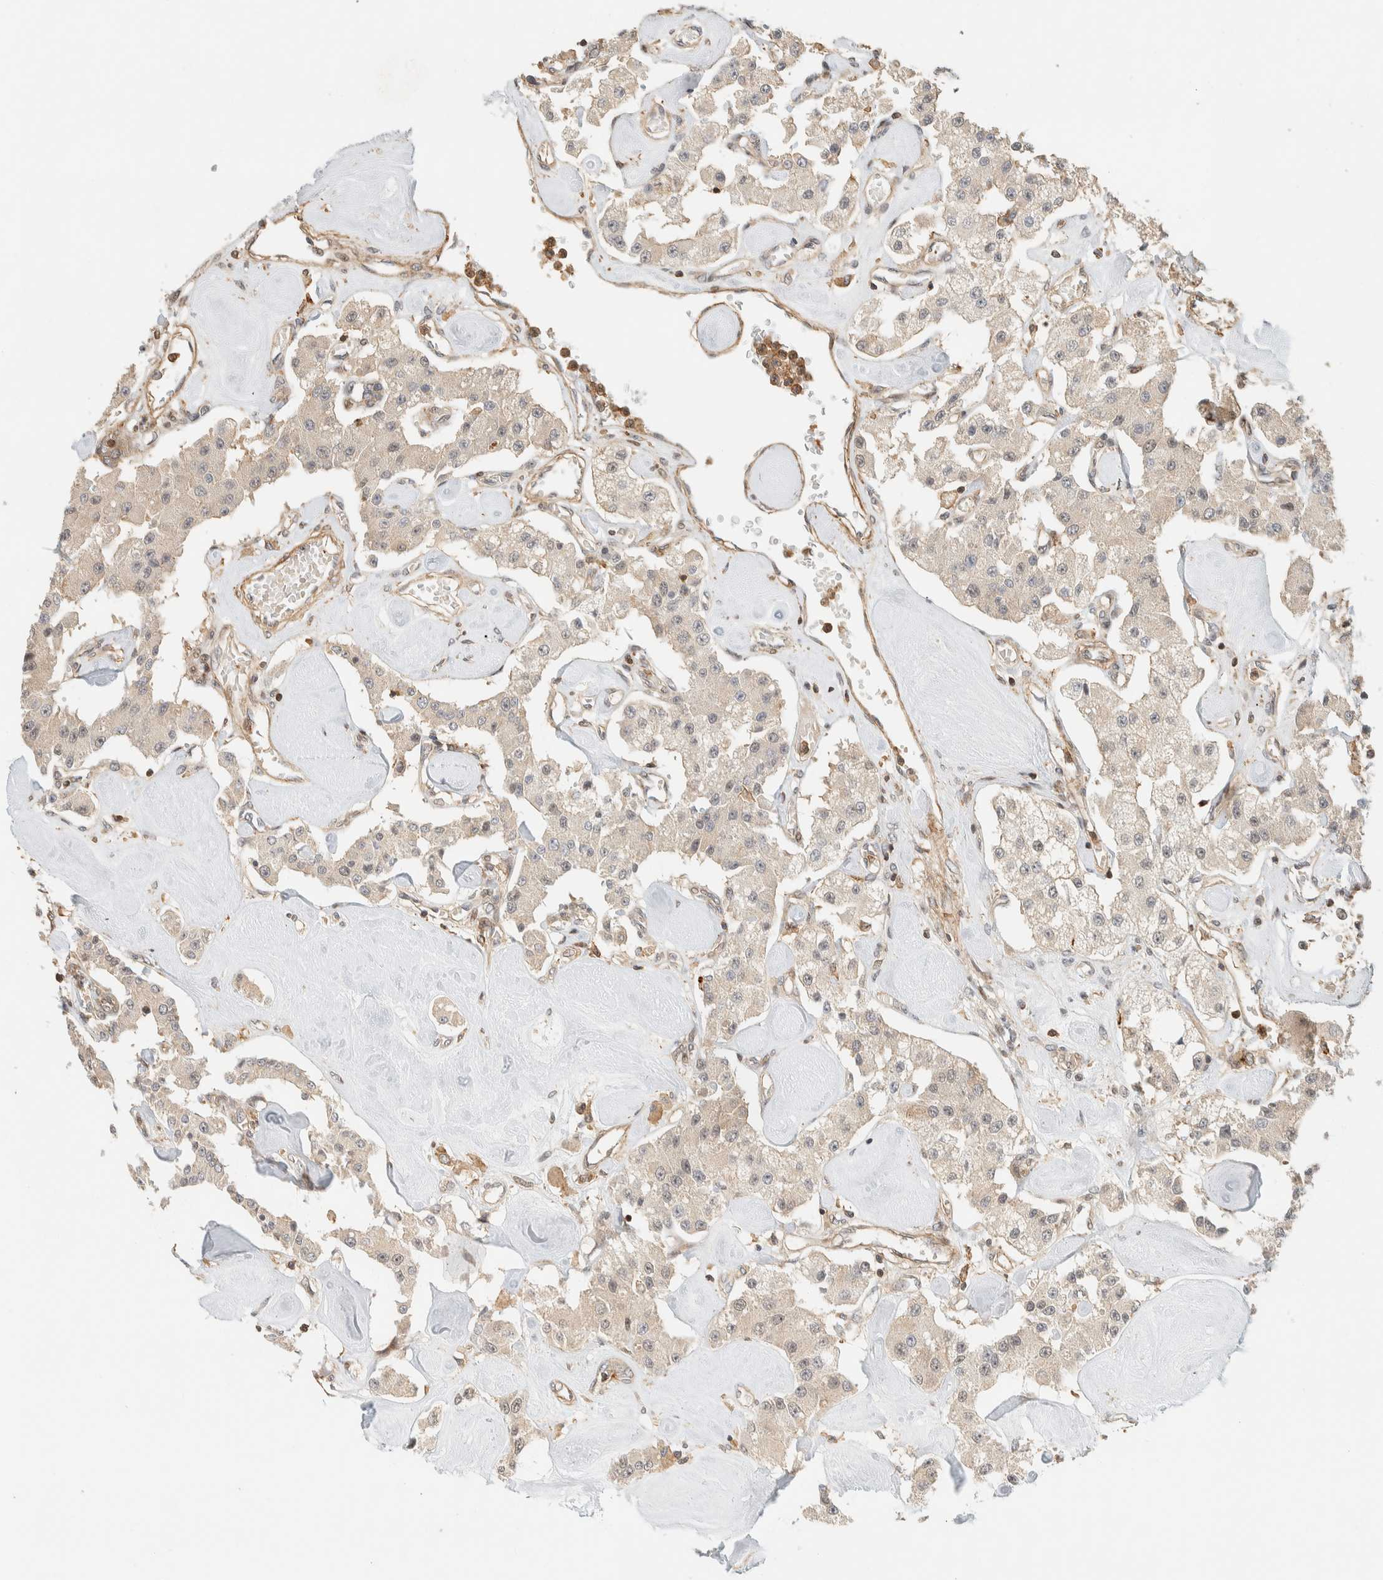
{"staining": {"intensity": "negative", "quantity": "none", "location": "none"}, "tissue": "carcinoid", "cell_type": "Tumor cells", "image_type": "cancer", "snomed": [{"axis": "morphology", "description": "Carcinoid, malignant, NOS"}, {"axis": "topography", "description": "Pancreas"}], "caption": "There is no significant positivity in tumor cells of carcinoid.", "gene": "ARFGEF1", "patient": {"sex": "male", "age": 41}}